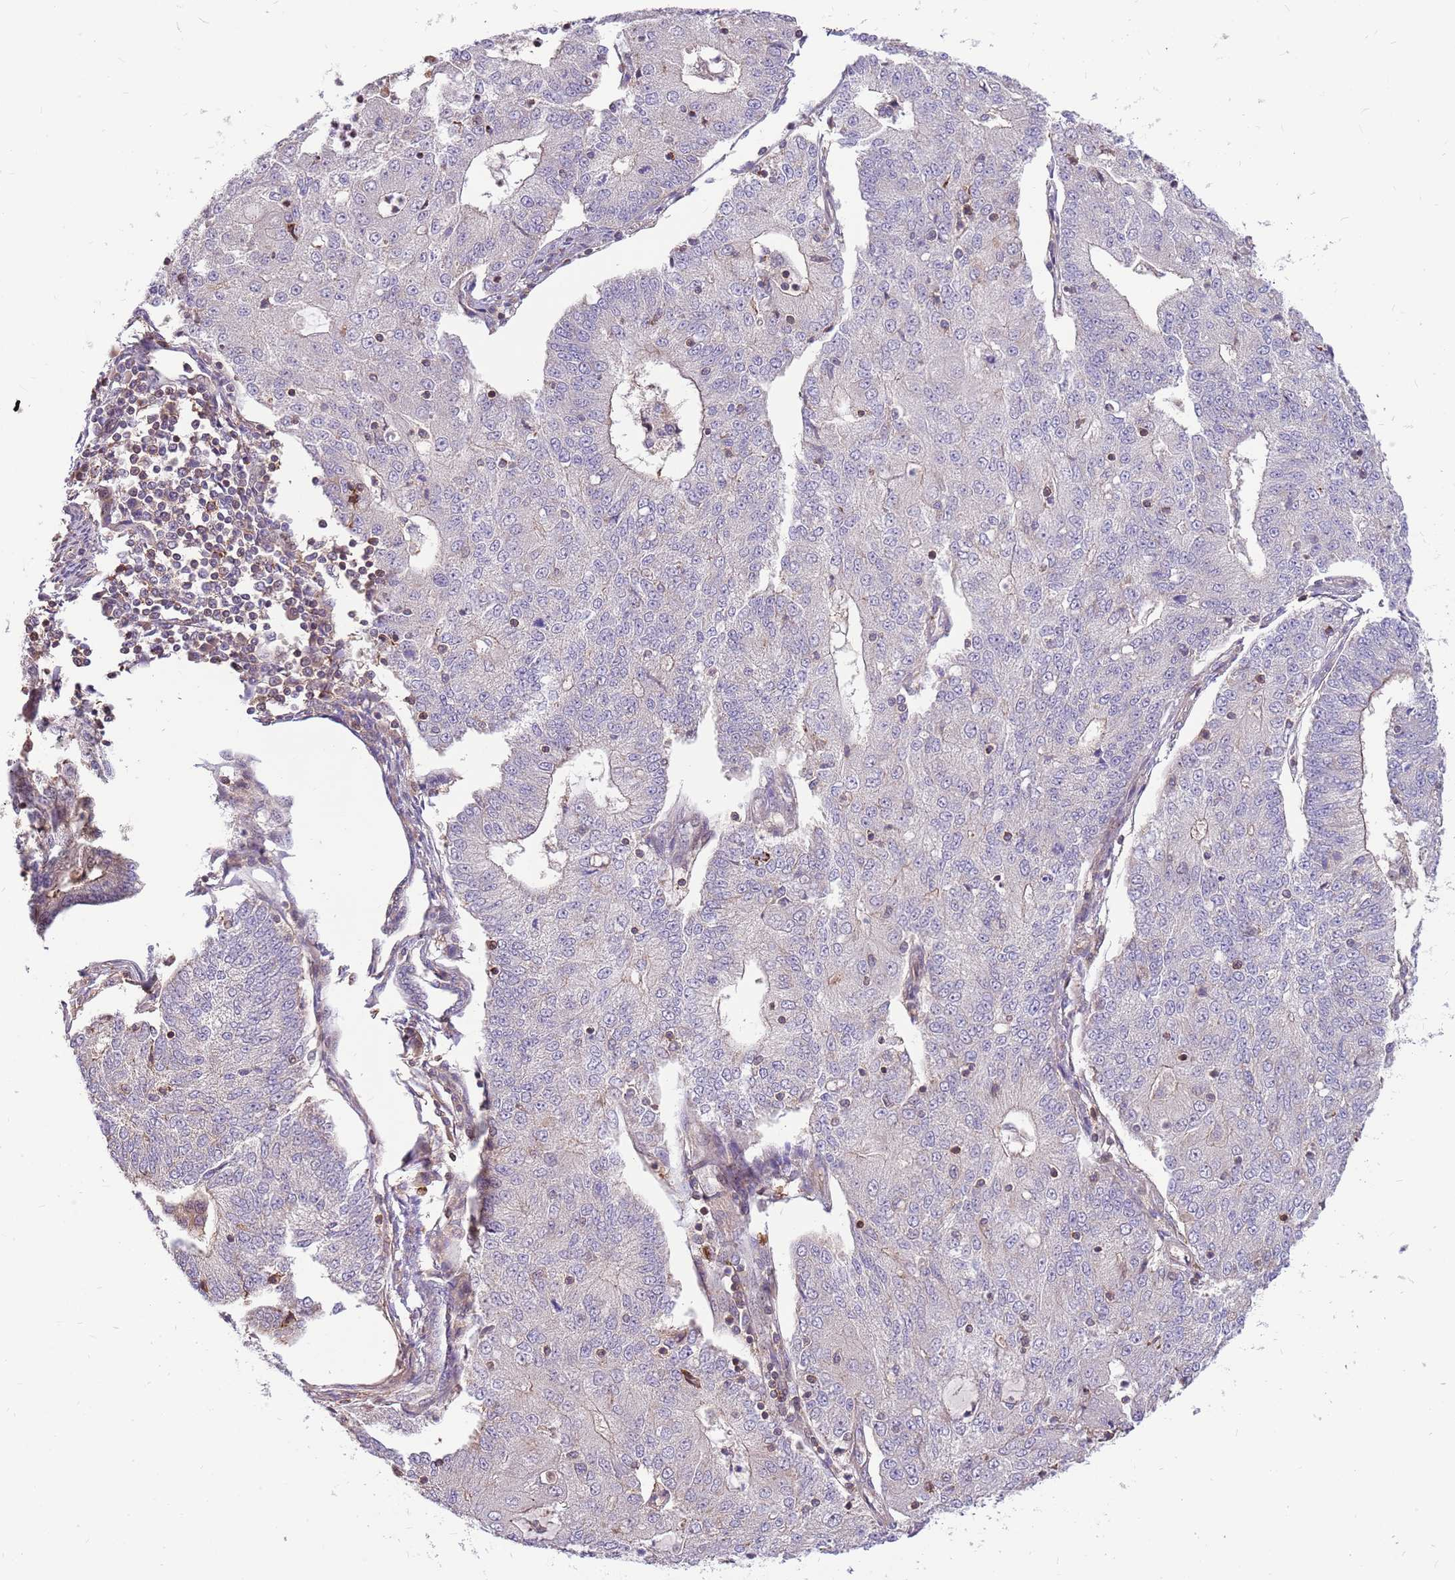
{"staining": {"intensity": "negative", "quantity": "none", "location": "none"}, "tissue": "endometrial cancer", "cell_type": "Tumor cells", "image_type": "cancer", "snomed": [{"axis": "morphology", "description": "Adenocarcinoma, NOS"}, {"axis": "topography", "description": "Endometrium"}], "caption": "Tumor cells show no significant protein positivity in endometrial cancer.", "gene": "MVD", "patient": {"sex": "female", "age": 56}}